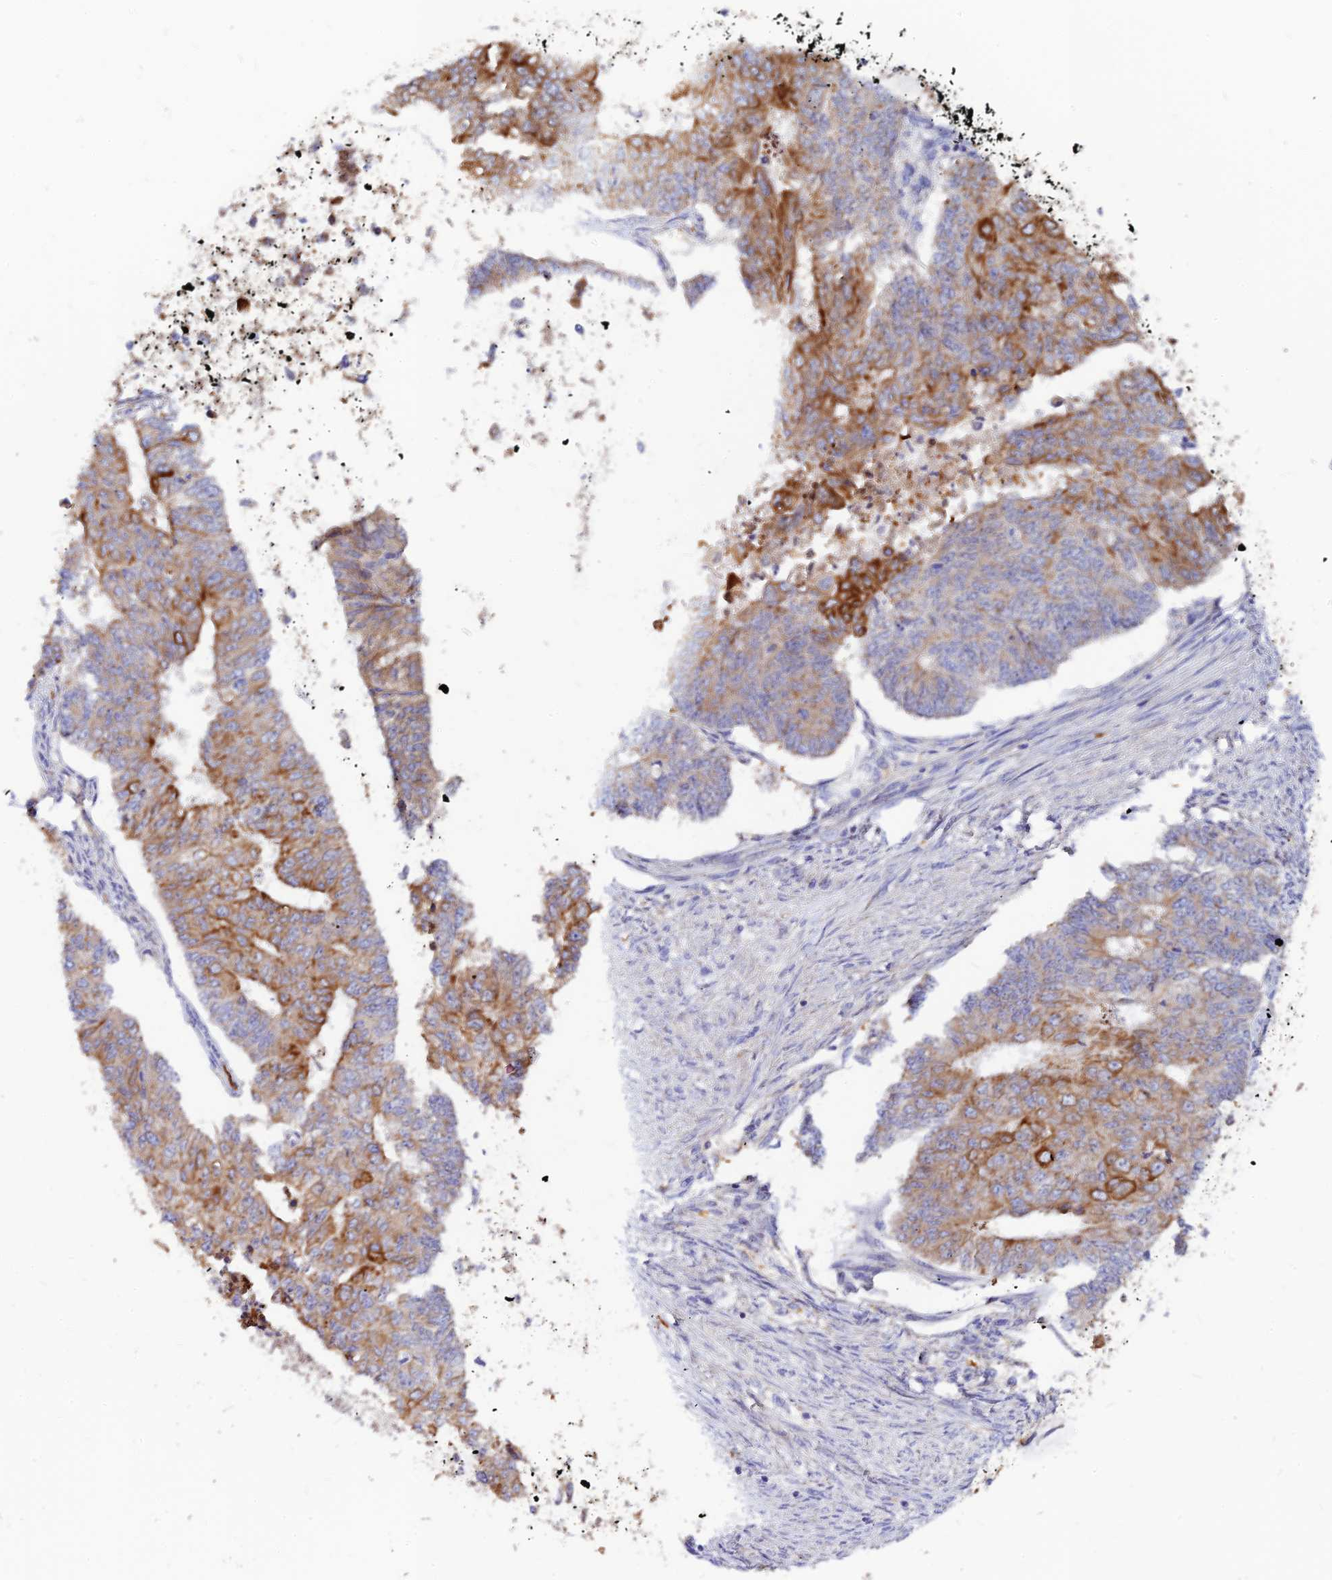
{"staining": {"intensity": "moderate", "quantity": "25%-75%", "location": "cytoplasmic/membranous"}, "tissue": "endometrial cancer", "cell_type": "Tumor cells", "image_type": "cancer", "snomed": [{"axis": "morphology", "description": "Adenocarcinoma, NOS"}, {"axis": "topography", "description": "Endometrium"}], "caption": "Brown immunohistochemical staining in human endometrial cancer (adenocarcinoma) shows moderate cytoplasmic/membranous expression in about 25%-75% of tumor cells.", "gene": "DENND2D", "patient": {"sex": "female", "age": 32}}